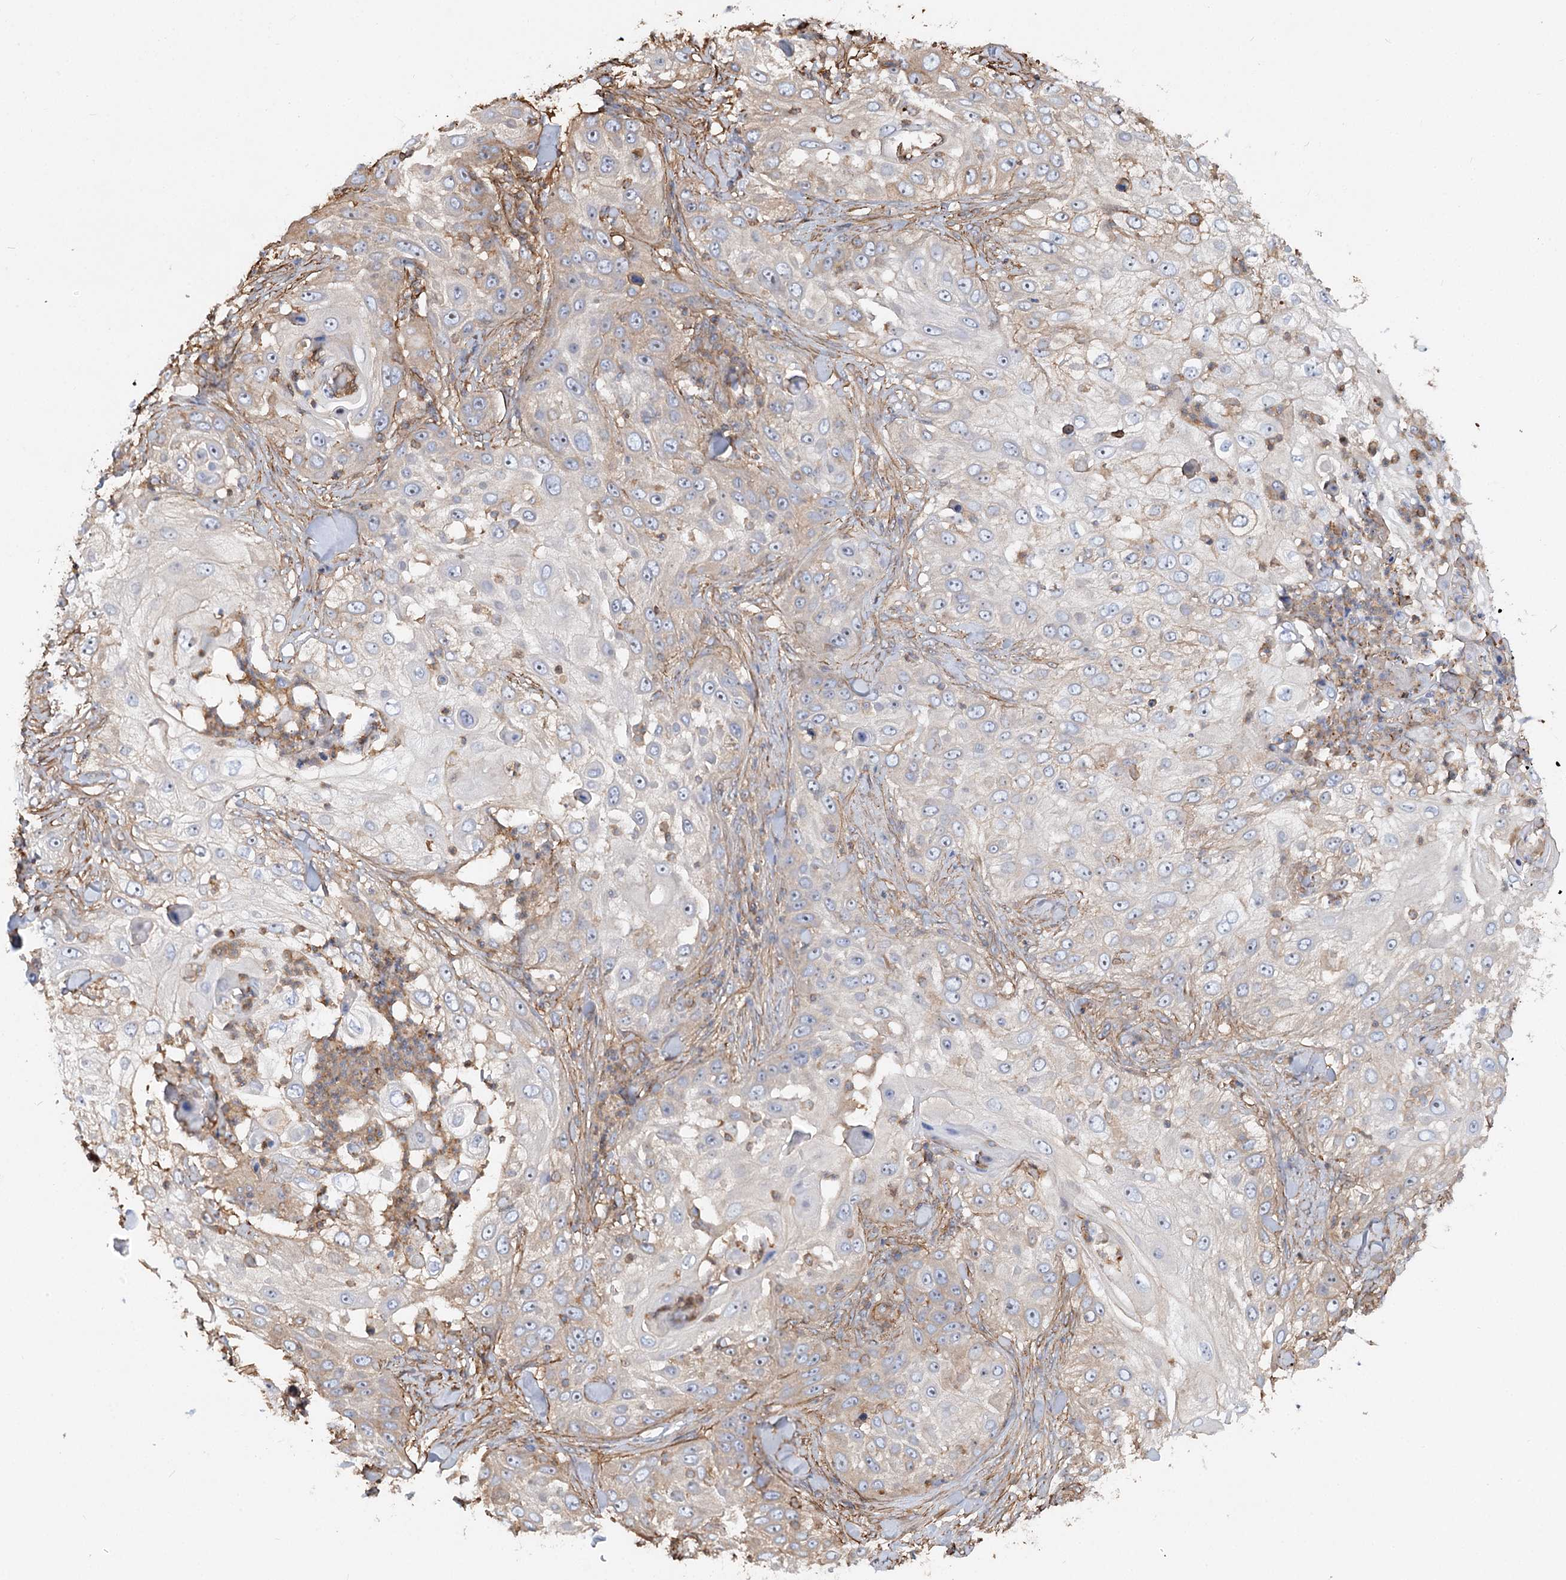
{"staining": {"intensity": "weak", "quantity": "<25%", "location": "cytoplasmic/membranous"}, "tissue": "skin cancer", "cell_type": "Tumor cells", "image_type": "cancer", "snomed": [{"axis": "morphology", "description": "Squamous cell carcinoma, NOS"}, {"axis": "topography", "description": "Skin"}], "caption": "Tumor cells show no significant protein positivity in skin squamous cell carcinoma. (DAB immunohistochemistry (IHC), high magnification).", "gene": "WDR36", "patient": {"sex": "female", "age": 44}}